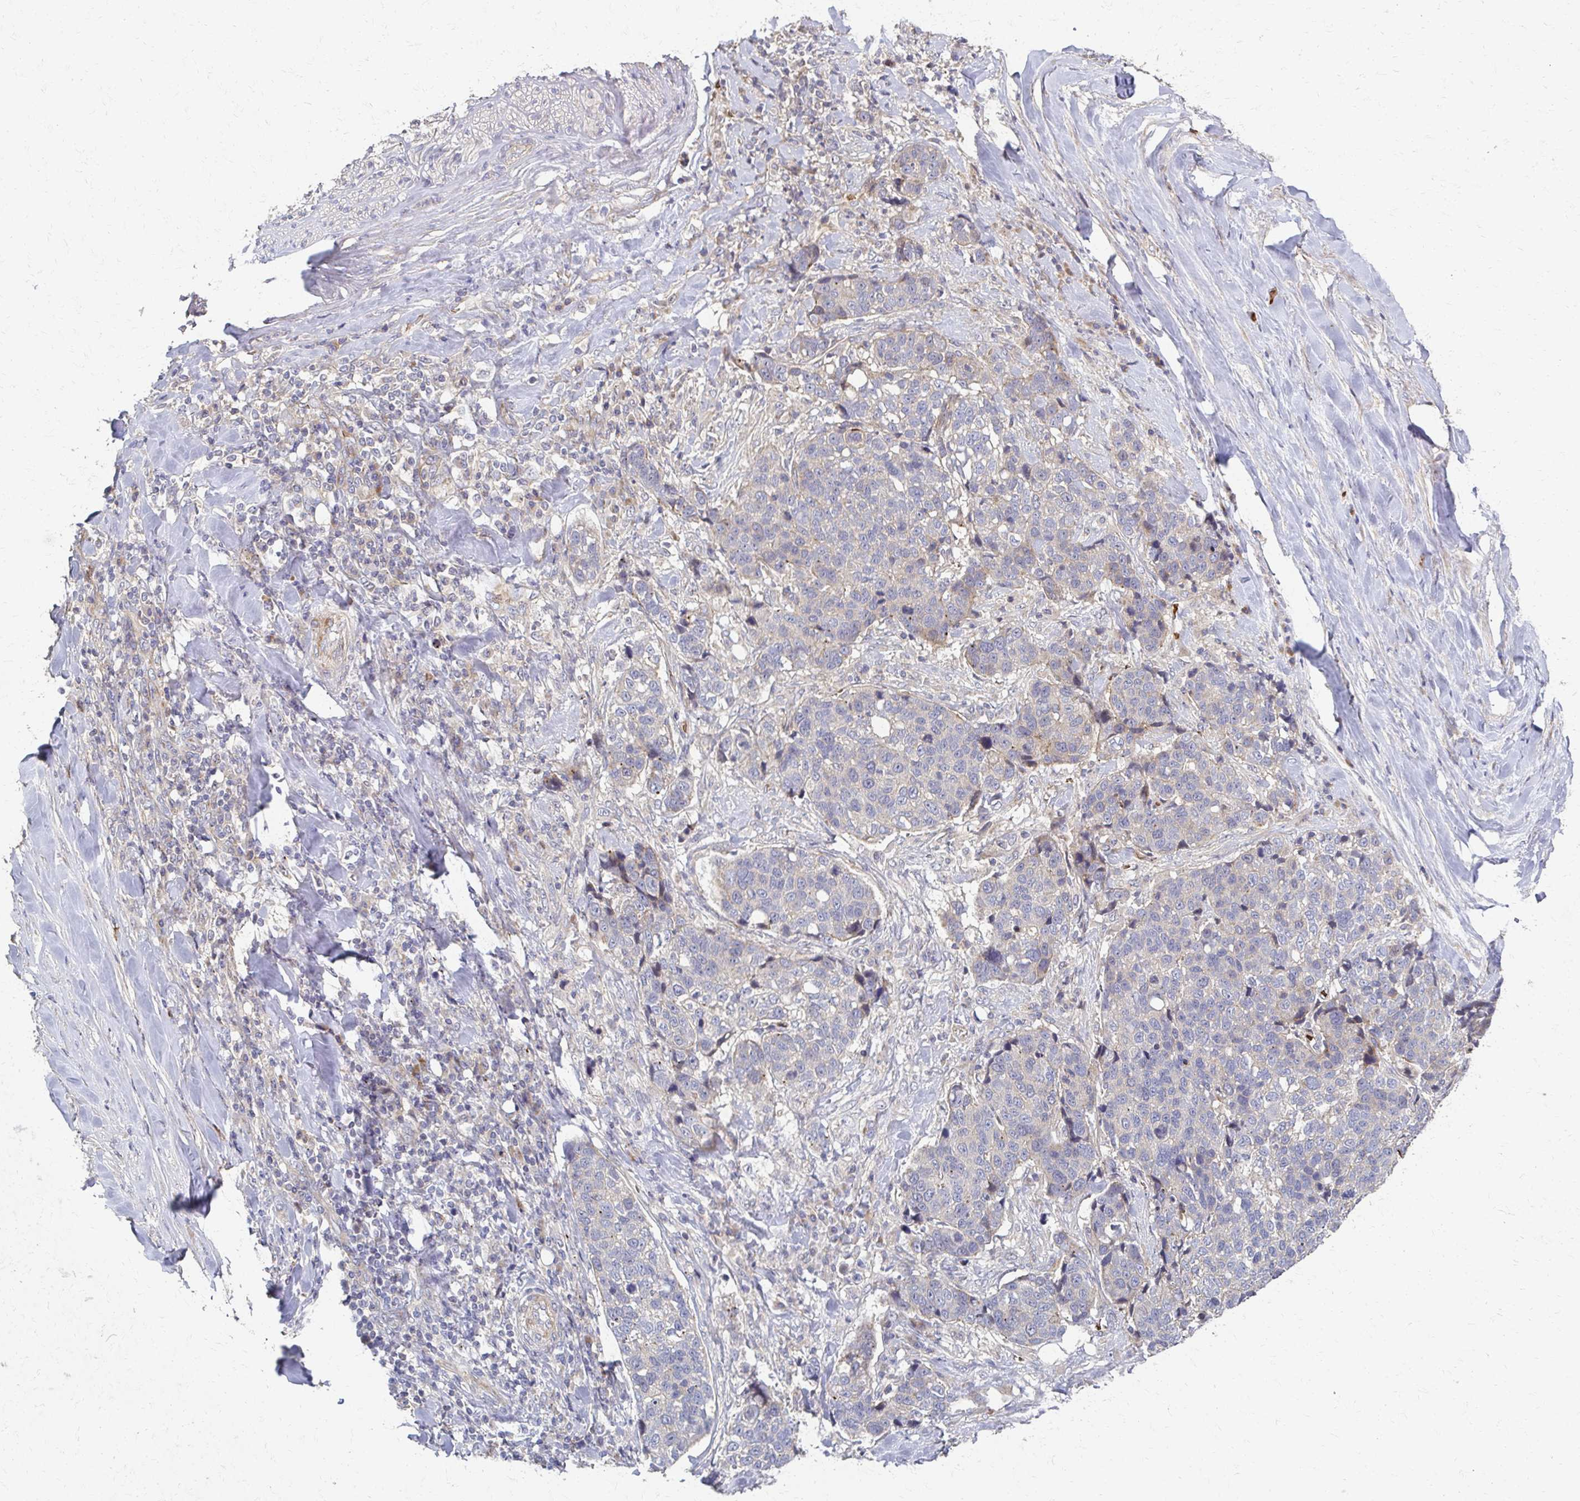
{"staining": {"intensity": "weak", "quantity": "<25%", "location": "cytoplasmic/membranous"}, "tissue": "lung cancer", "cell_type": "Tumor cells", "image_type": "cancer", "snomed": [{"axis": "morphology", "description": "Squamous cell carcinoma, NOS"}, {"axis": "topography", "description": "Lymph node"}, {"axis": "topography", "description": "Lung"}], "caption": "There is no significant expression in tumor cells of squamous cell carcinoma (lung).", "gene": "SKA2", "patient": {"sex": "male", "age": 61}}